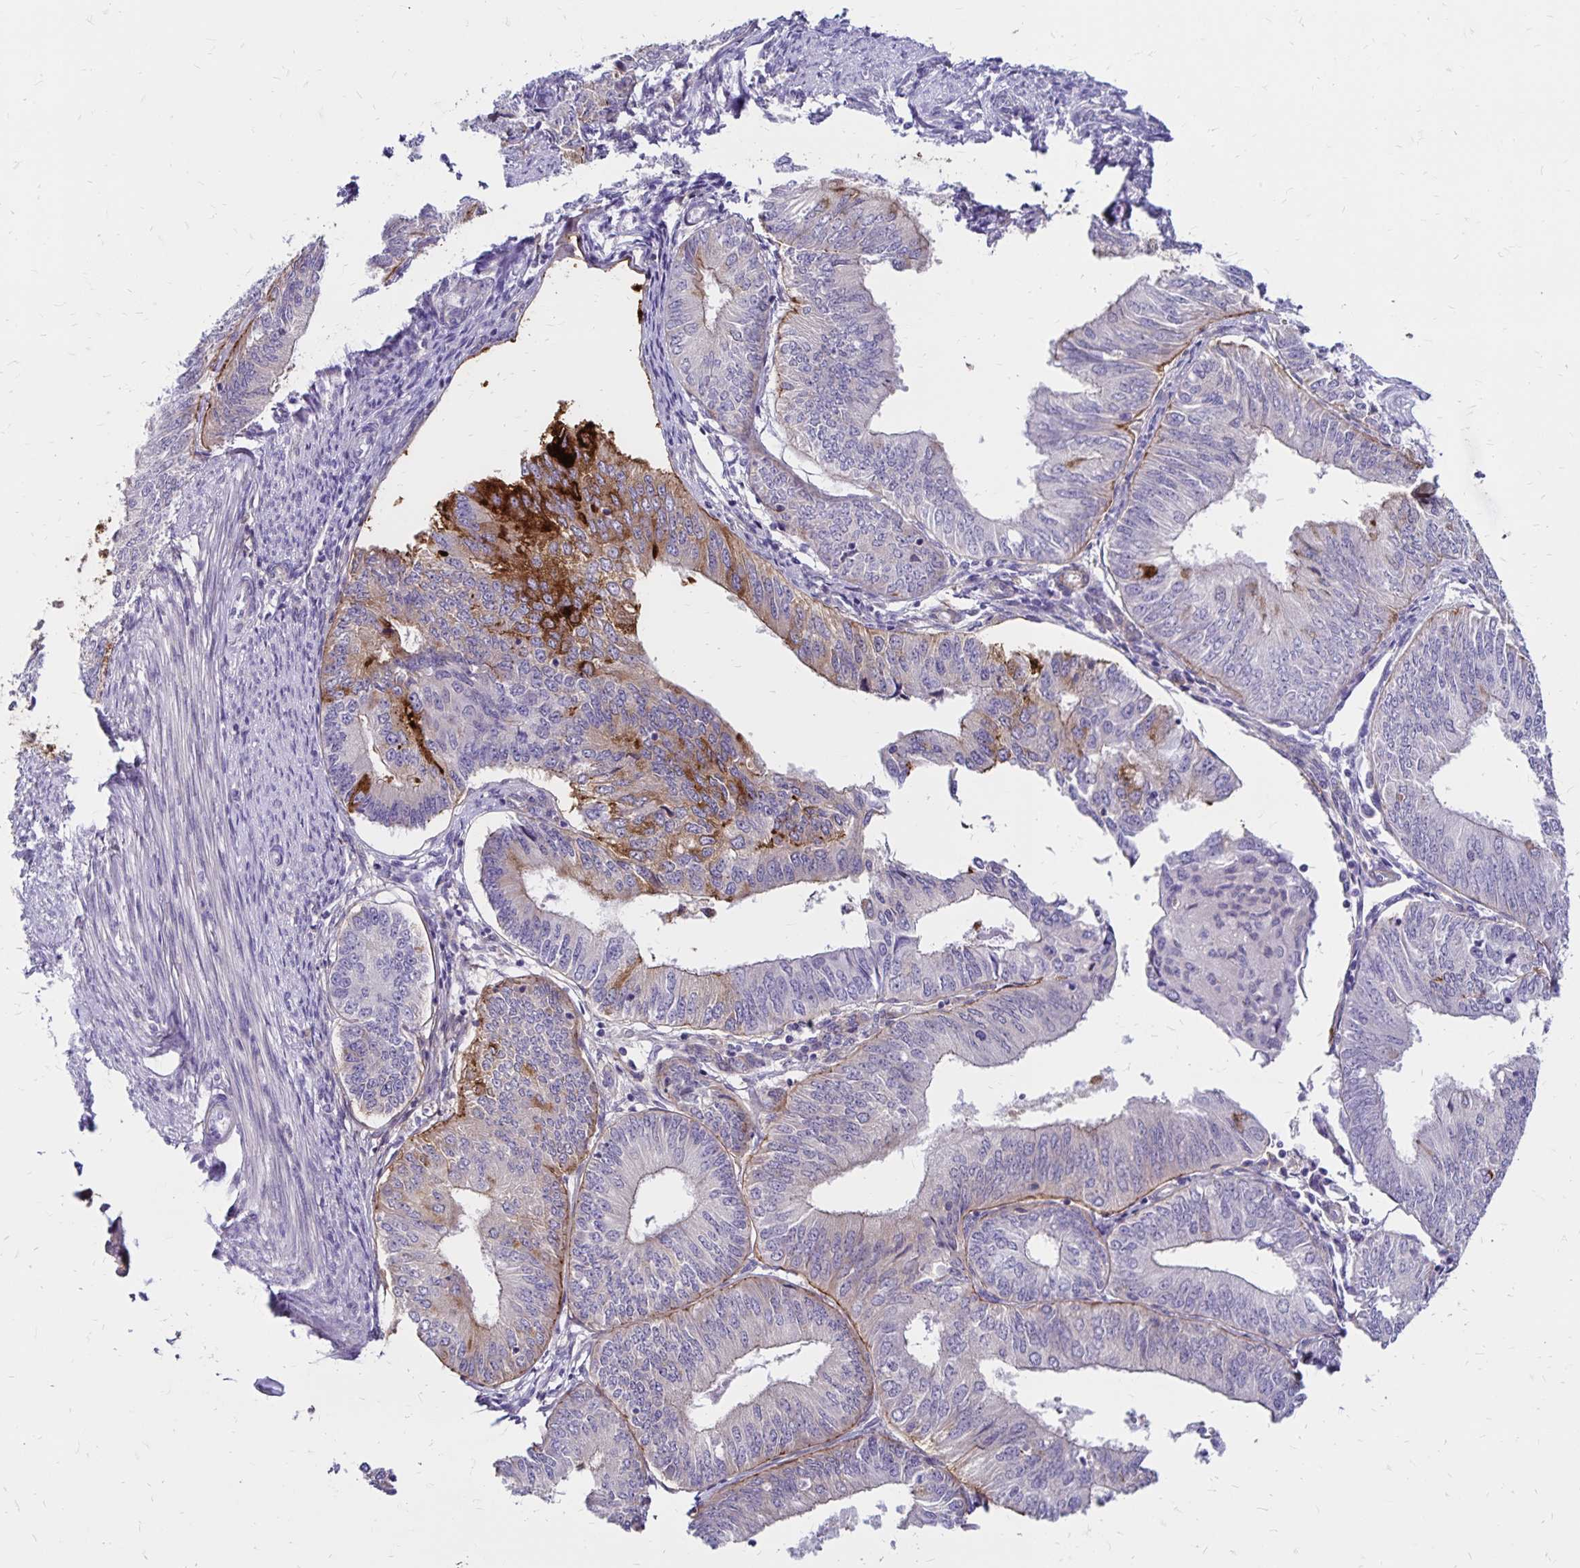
{"staining": {"intensity": "moderate", "quantity": "<25%", "location": "cytoplasmic/membranous"}, "tissue": "endometrial cancer", "cell_type": "Tumor cells", "image_type": "cancer", "snomed": [{"axis": "morphology", "description": "Adenocarcinoma, NOS"}, {"axis": "topography", "description": "Endometrium"}], "caption": "Protein staining of endometrial cancer tissue displays moderate cytoplasmic/membranous staining in about <25% of tumor cells. The protein is stained brown, and the nuclei are stained in blue (DAB (3,3'-diaminobenzidine) IHC with brightfield microscopy, high magnification).", "gene": "TNS3", "patient": {"sex": "female", "age": 58}}